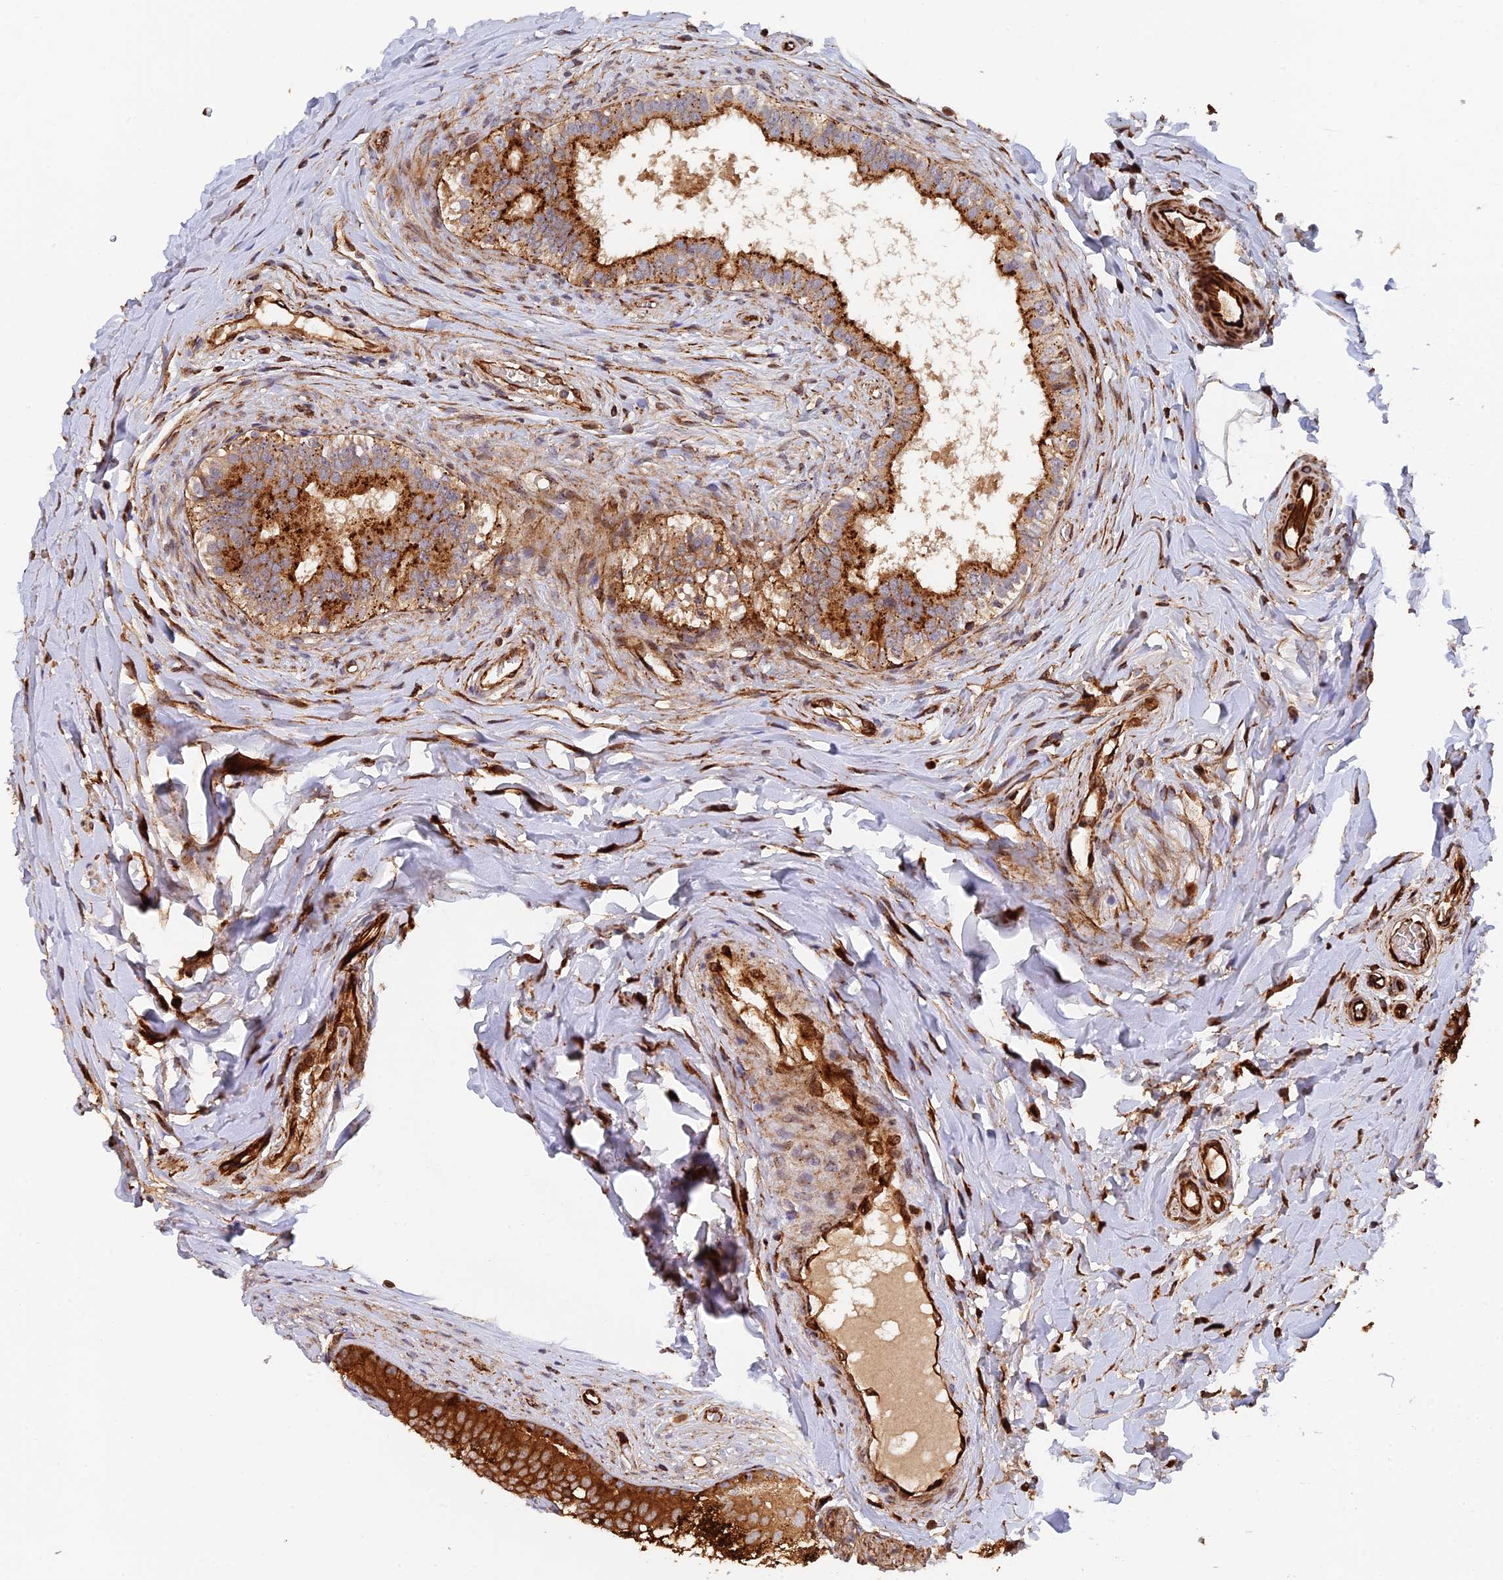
{"staining": {"intensity": "strong", "quantity": ">75%", "location": "cytoplasmic/membranous"}, "tissue": "epididymis", "cell_type": "Glandular cells", "image_type": "normal", "snomed": [{"axis": "morphology", "description": "Normal tissue, NOS"}, {"axis": "topography", "description": "Epididymis"}], "caption": "Immunohistochemical staining of unremarkable human epididymis displays >75% levels of strong cytoplasmic/membranous protein expression in approximately >75% of glandular cells. (Stains: DAB (3,3'-diaminobenzidine) in brown, nuclei in blue, Microscopy: brightfield microscopy at high magnification).", "gene": "PPP2R3C", "patient": {"sex": "male", "age": 33}}